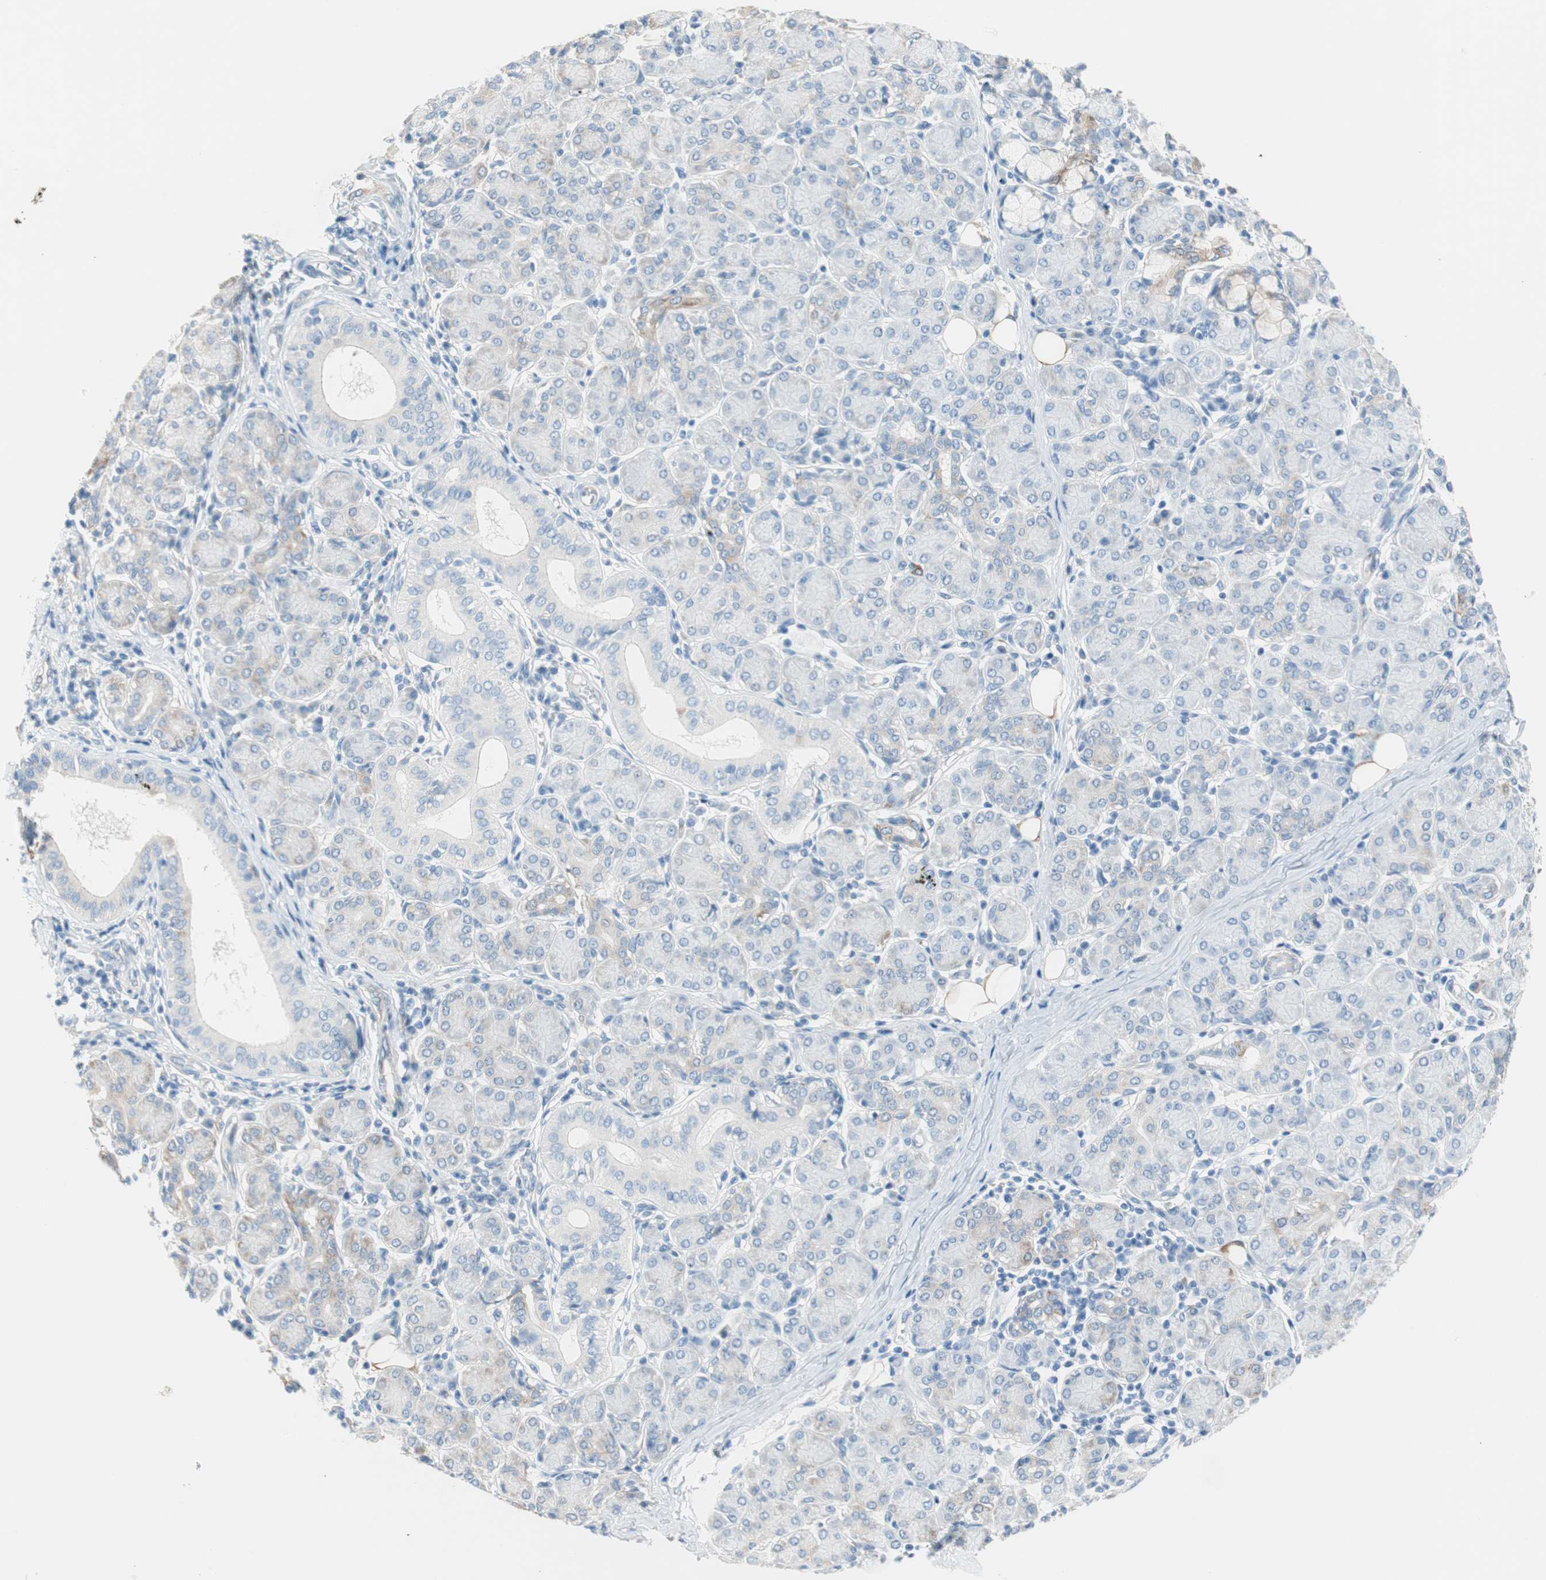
{"staining": {"intensity": "negative", "quantity": "none", "location": "none"}, "tissue": "salivary gland", "cell_type": "Glandular cells", "image_type": "normal", "snomed": [{"axis": "morphology", "description": "Normal tissue, NOS"}, {"axis": "morphology", "description": "Inflammation, NOS"}, {"axis": "topography", "description": "Lymph node"}, {"axis": "topography", "description": "Salivary gland"}], "caption": "Immunohistochemistry (IHC) photomicrograph of normal salivary gland stained for a protein (brown), which displays no staining in glandular cells.", "gene": "GLUL", "patient": {"sex": "male", "age": 3}}